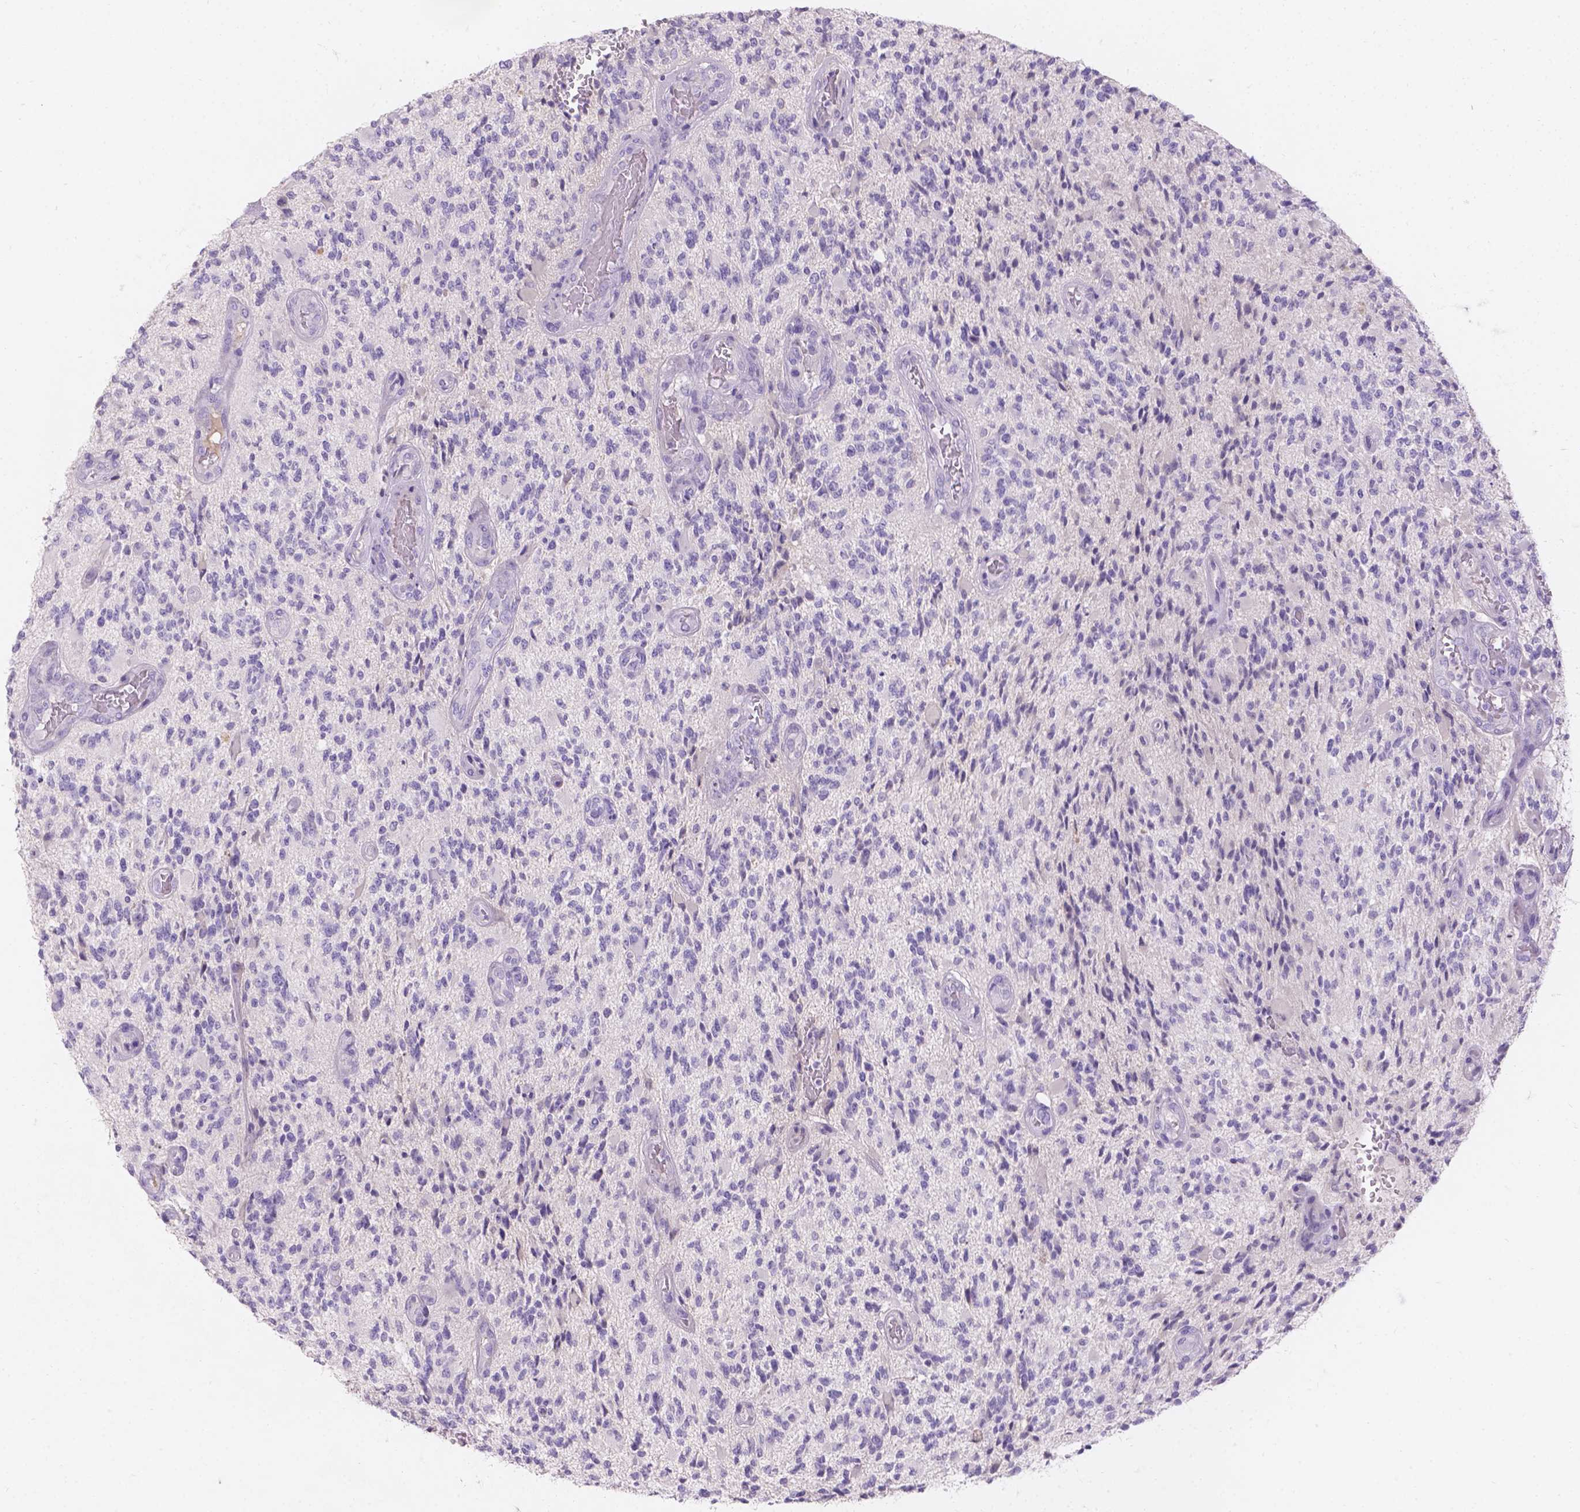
{"staining": {"intensity": "negative", "quantity": "none", "location": "none"}, "tissue": "glioma", "cell_type": "Tumor cells", "image_type": "cancer", "snomed": [{"axis": "morphology", "description": "Glioma, malignant, High grade"}, {"axis": "topography", "description": "Brain"}], "caption": "Tumor cells show no significant staining in glioma.", "gene": "GAL3ST2", "patient": {"sex": "female", "age": 63}}